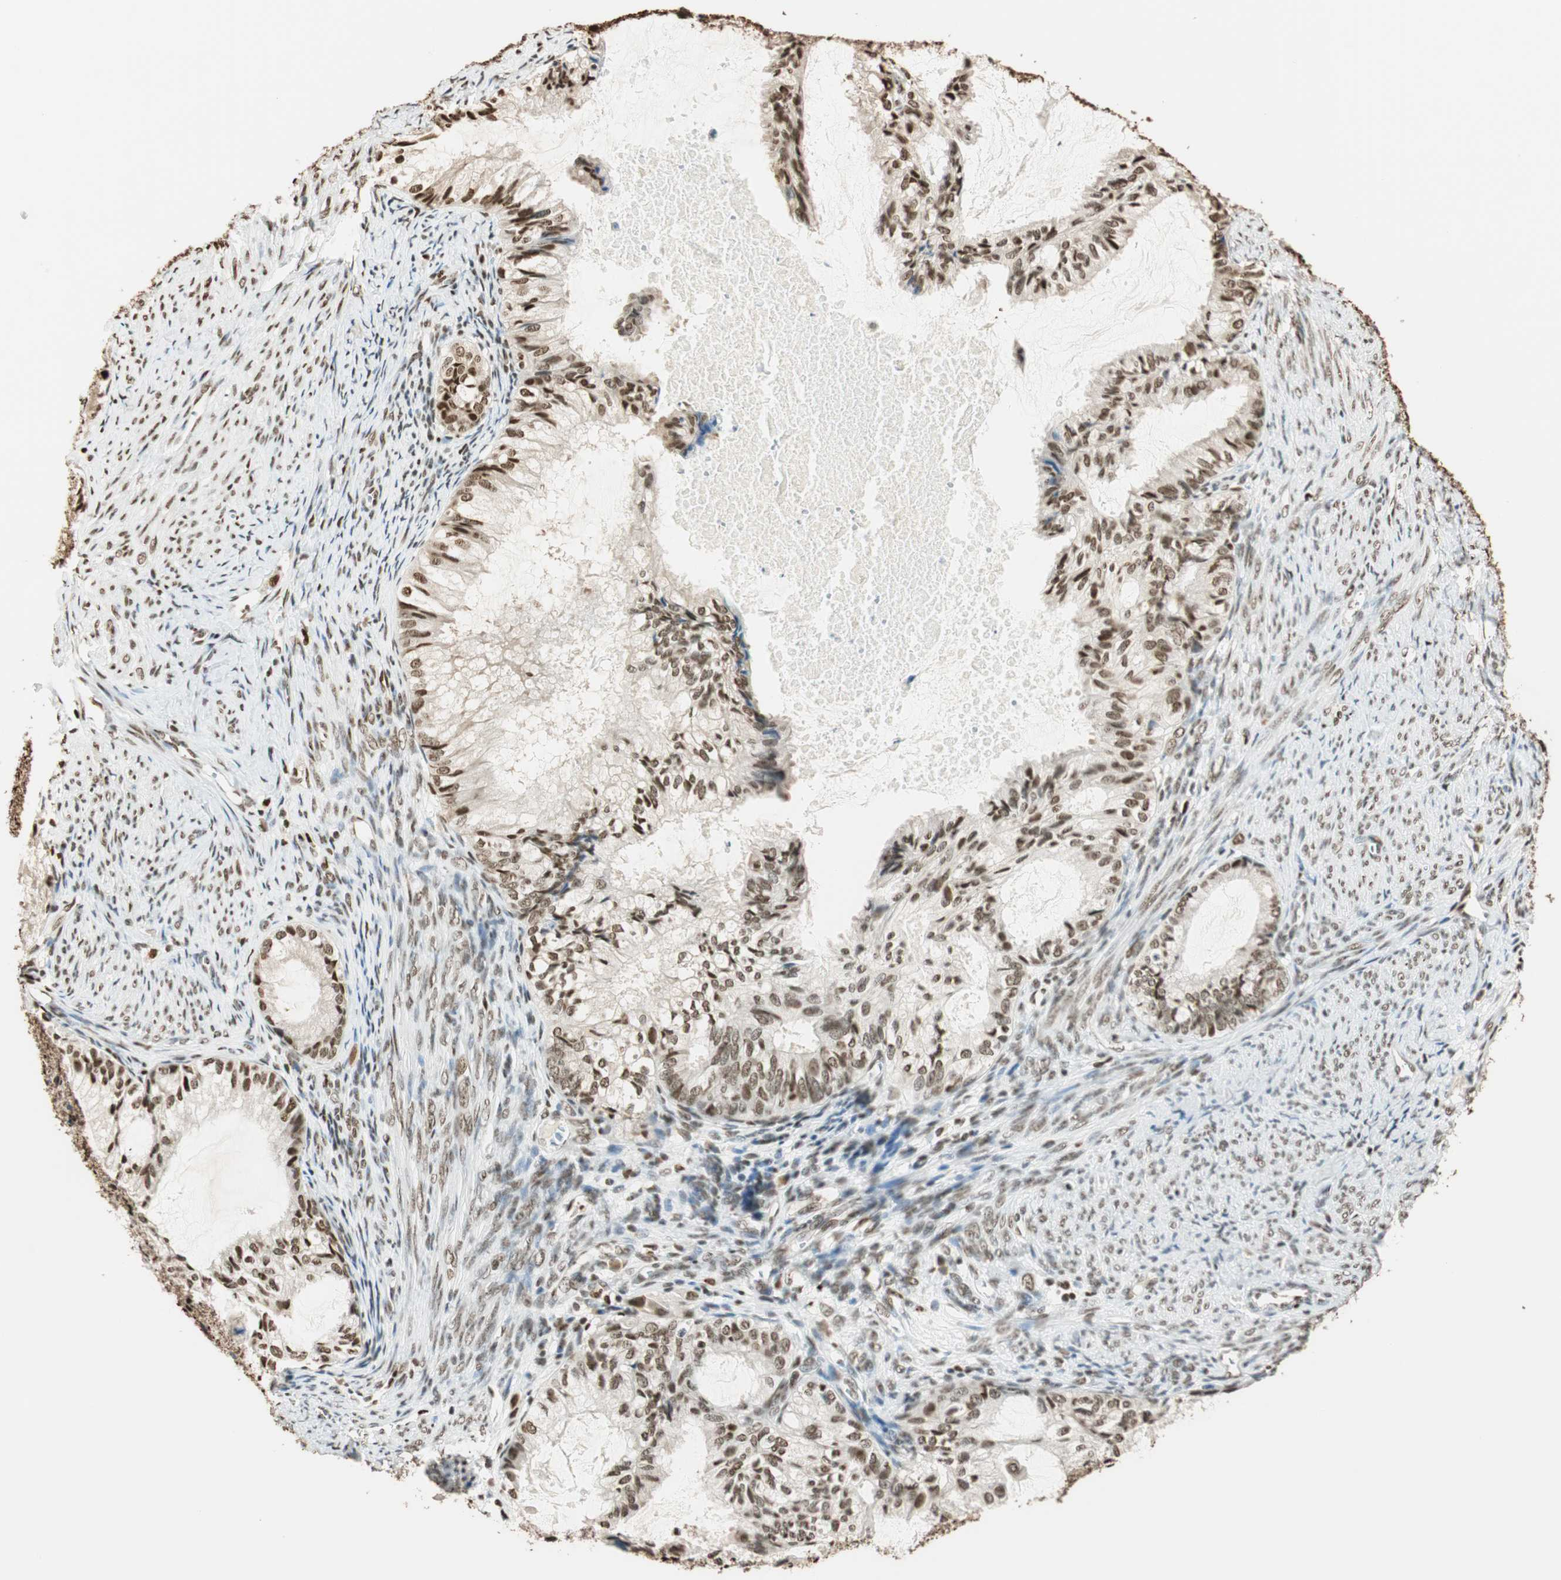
{"staining": {"intensity": "moderate", "quantity": ">75%", "location": "nuclear"}, "tissue": "cervical cancer", "cell_type": "Tumor cells", "image_type": "cancer", "snomed": [{"axis": "morphology", "description": "Normal tissue, NOS"}, {"axis": "morphology", "description": "Adenocarcinoma, NOS"}, {"axis": "topography", "description": "Cervix"}, {"axis": "topography", "description": "Endometrium"}], "caption": "Immunohistochemical staining of cervical cancer (adenocarcinoma) demonstrates medium levels of moderate nuclear expression in about >75% of tumor cells.", "gene": "FANCG", "patient": {"sex": "female", "age": 86}}